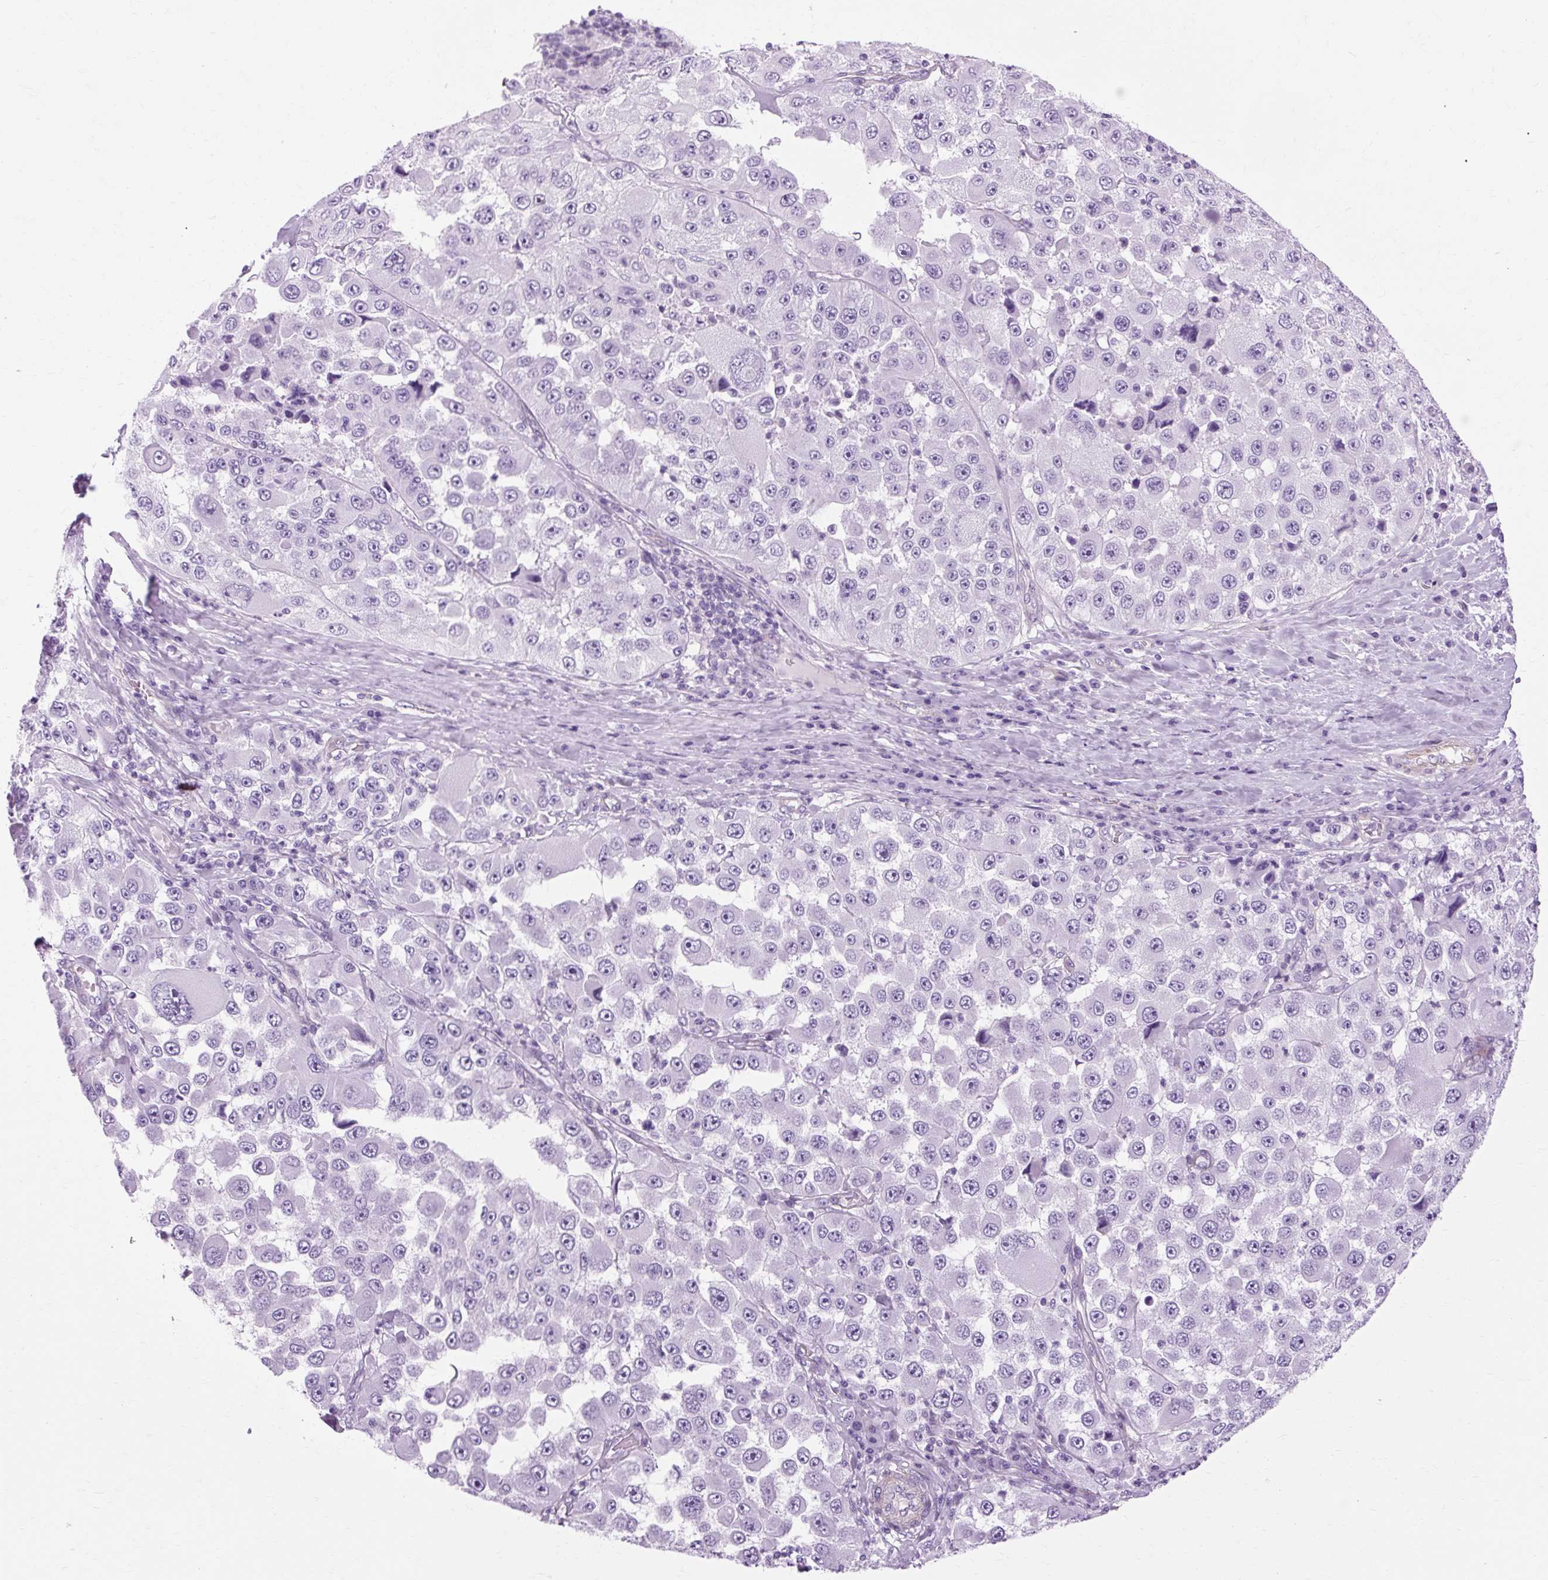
{"staining": {"intensity": "negative", "quantity": "none", "location": "none"}, "tissue": "melanoma", "cell_type": "Tumor cells", "image_type": "cancer", "snomed": [{"axis": "morphology", "description": "Malignant melanoma, Metastatic site"}, {"axis": "topography", "description": "Lymph node"}], "caption": "Melanoma was stained to show a protein in brown. There is no significant expression in tumor cells. The staining is performed using DAB brown chromogen with nuclei counter-stained in using hematoxylin.", "gene": "OOEP", "patient": {"sex": "male", "age": 62}}